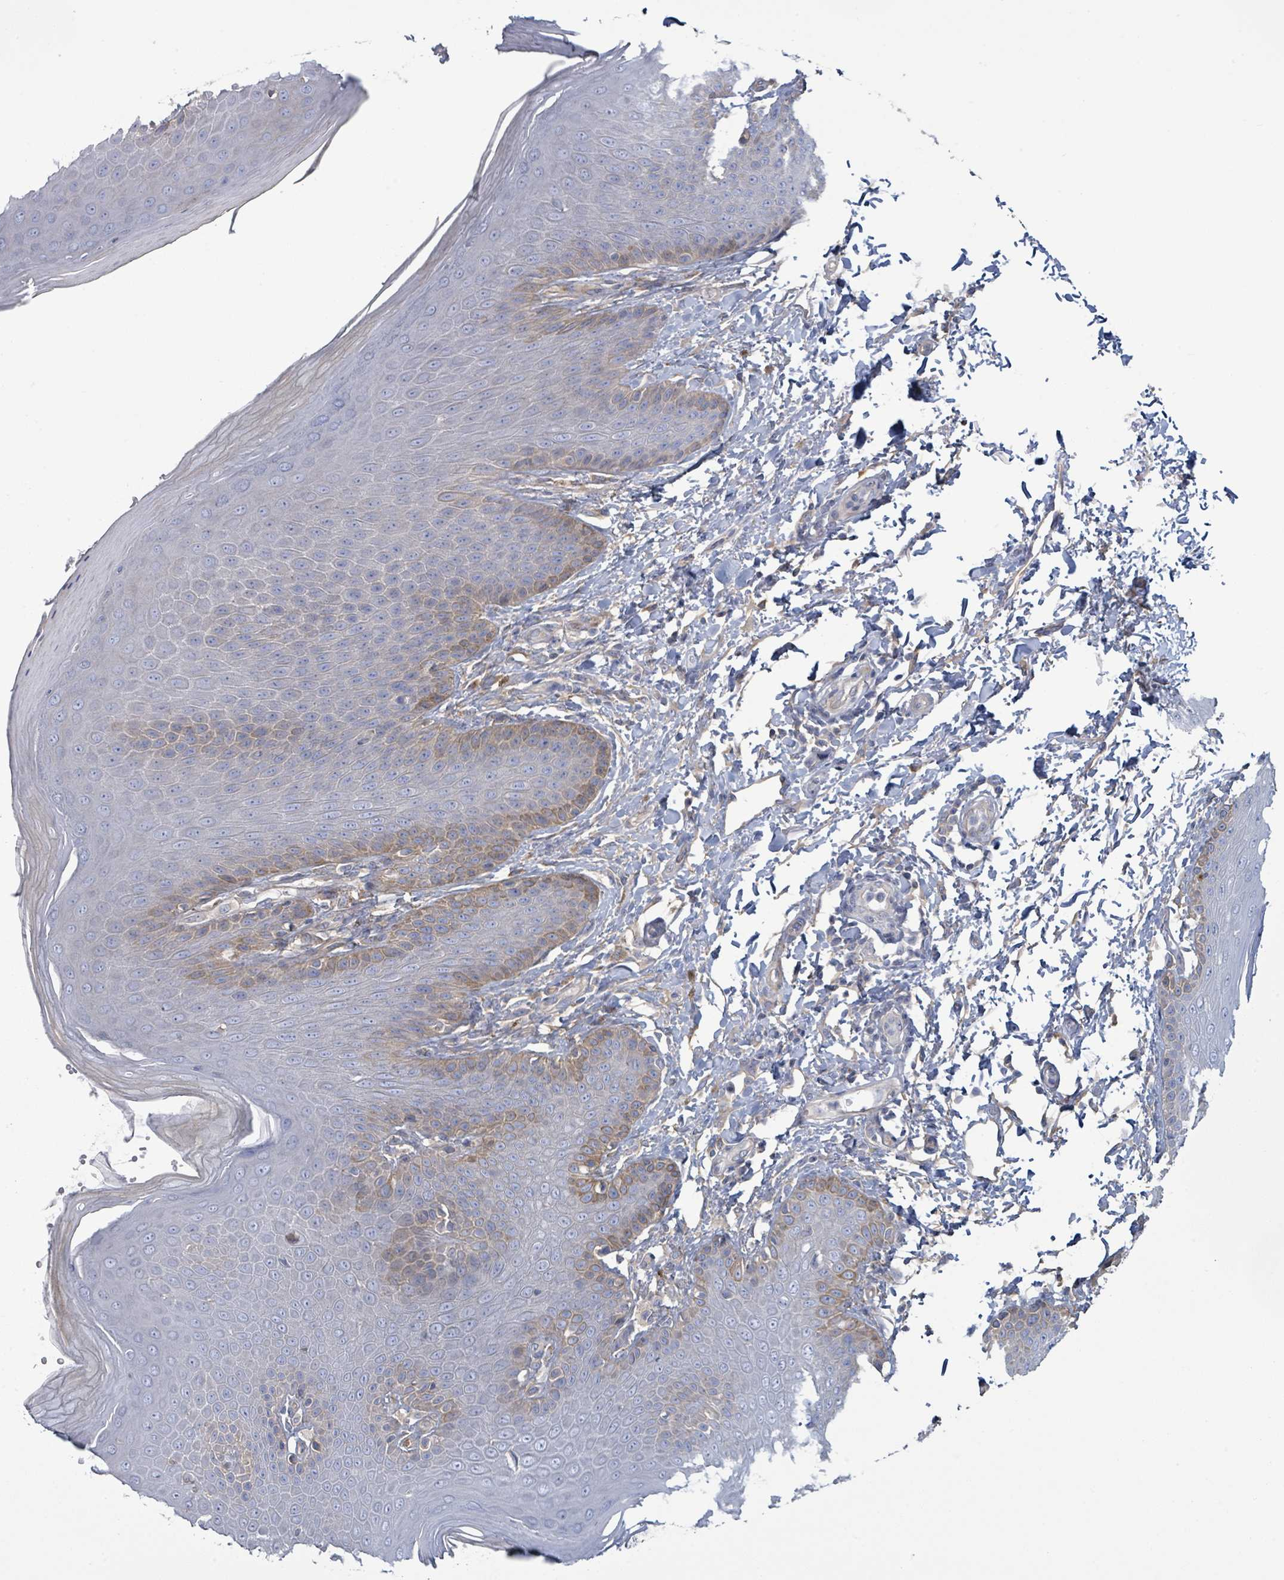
{"staining": {"intensity": "strong", "quantity": "25%-75%", "location": "cytoplasmic/membranous"}, "tissue": "skin", "cell_type": "Epidermal cells", "image_type": "normal", "snomed": [{"axis": "morphology", "description": "Normal tissue, NOS"}, {"axis": "topography", "description": "Peripheral nerve tissue"}], "caption": "A histopathology image of human skin stained for a protein shows strong cytoplasmic/membranous brown staining in epidermal cells.", "gene": "COL13A1", "patient": {"sex": "male", "age": 51}}